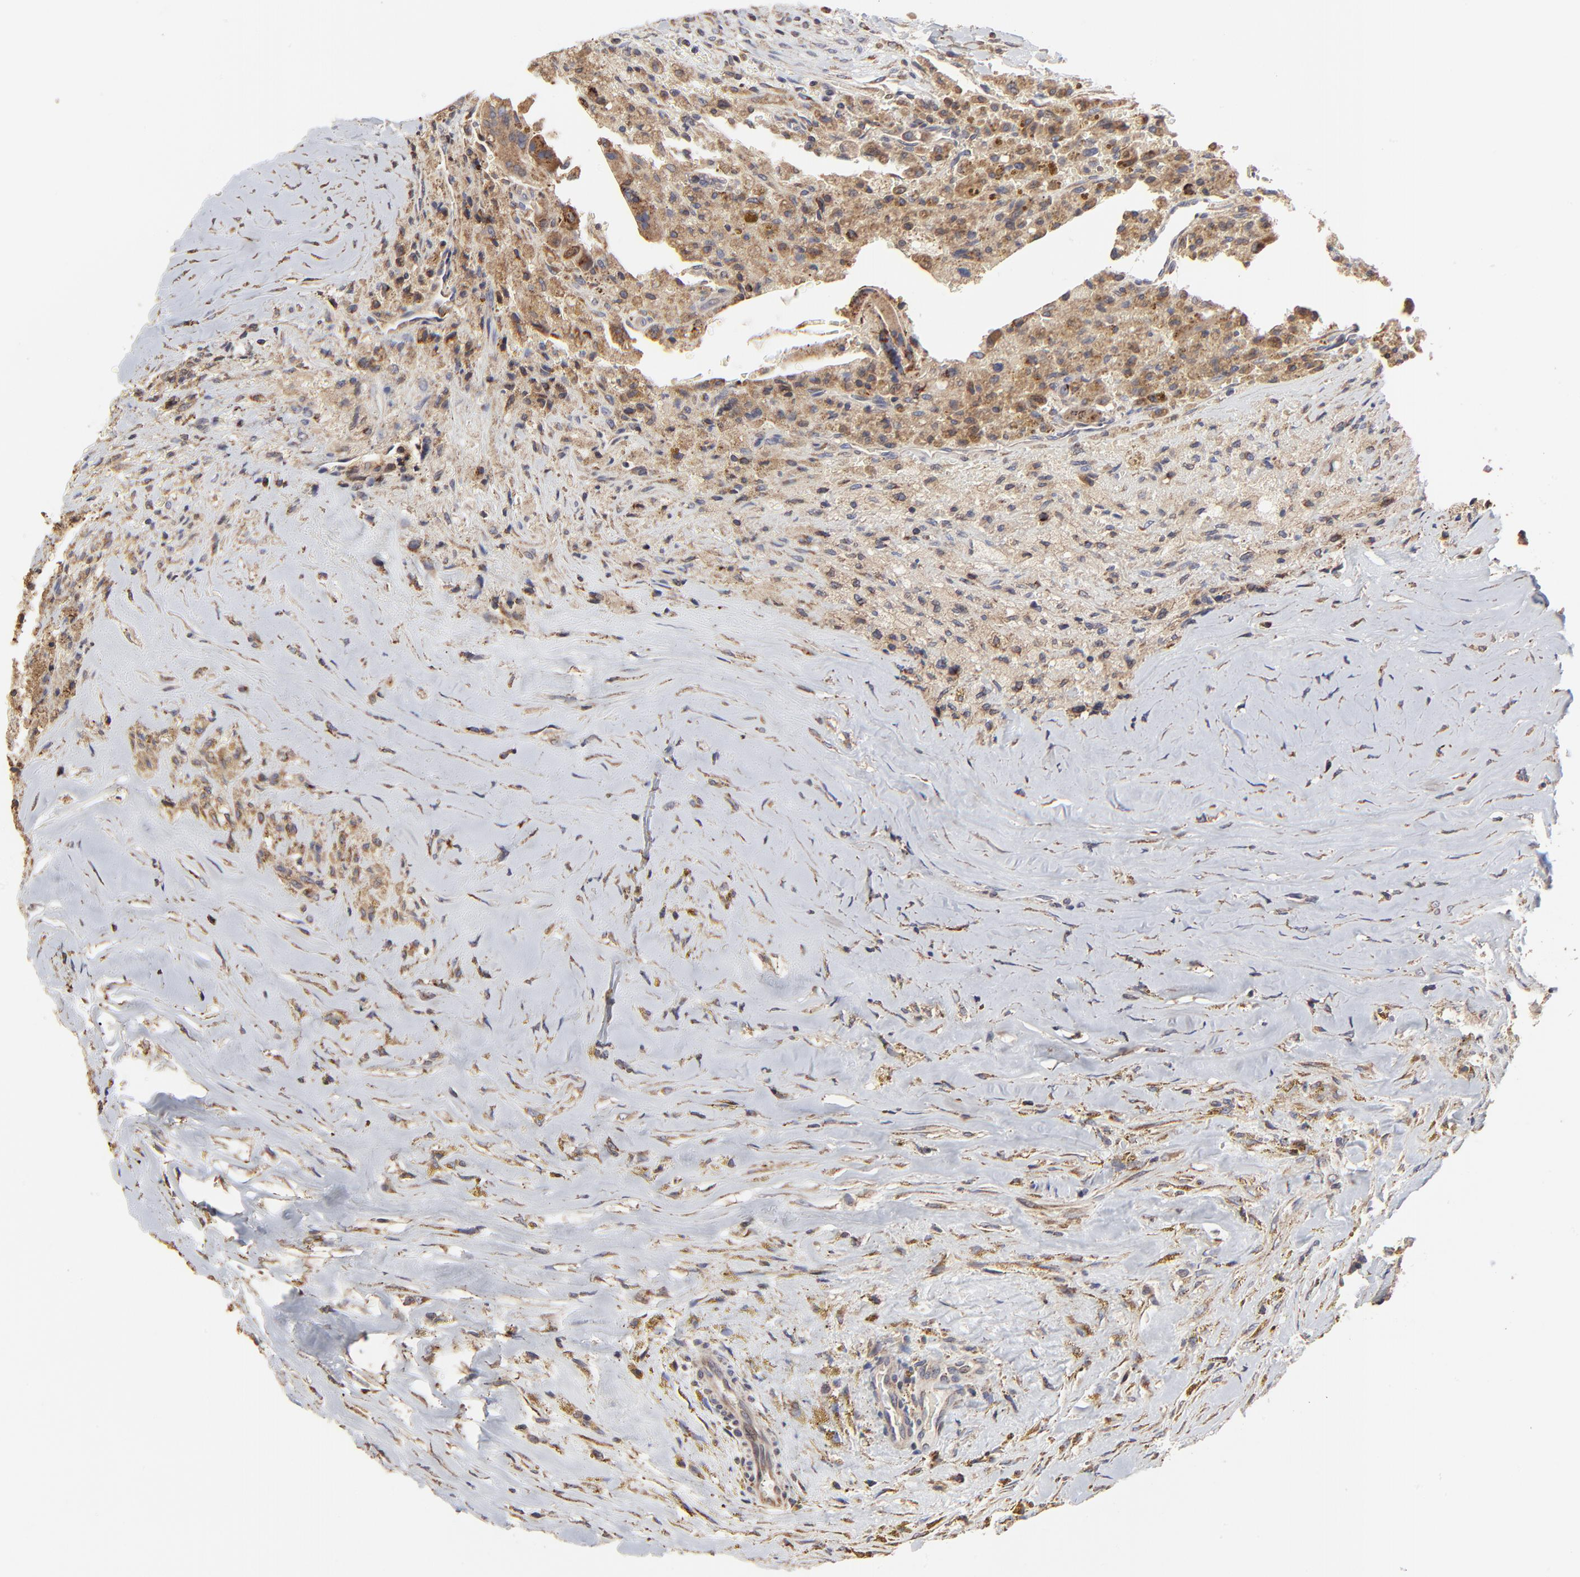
{"staining": {"intensity": "strong", "quantity": ">75%", "location": "cytoplasmic/membranous"}, "tissue": "thyroid cancer", "cell_type": "Tumor cells", "image_type": "cancer", "snomed": [{"axis": "morphology", "description": "Papillary adenocarcinoma, NOS"}, {"axis": "topography", "description": "Thyroid gland"}], "caption": "Thyroid cancer (papillary adenocarcinoma) stained for a protein reveals strong cytoplasmic/membranous positivity in tumor cells. Nuclei are stained in blue.", "gene": "ELP2", "patient": {"sex": "male", "age": 87}}